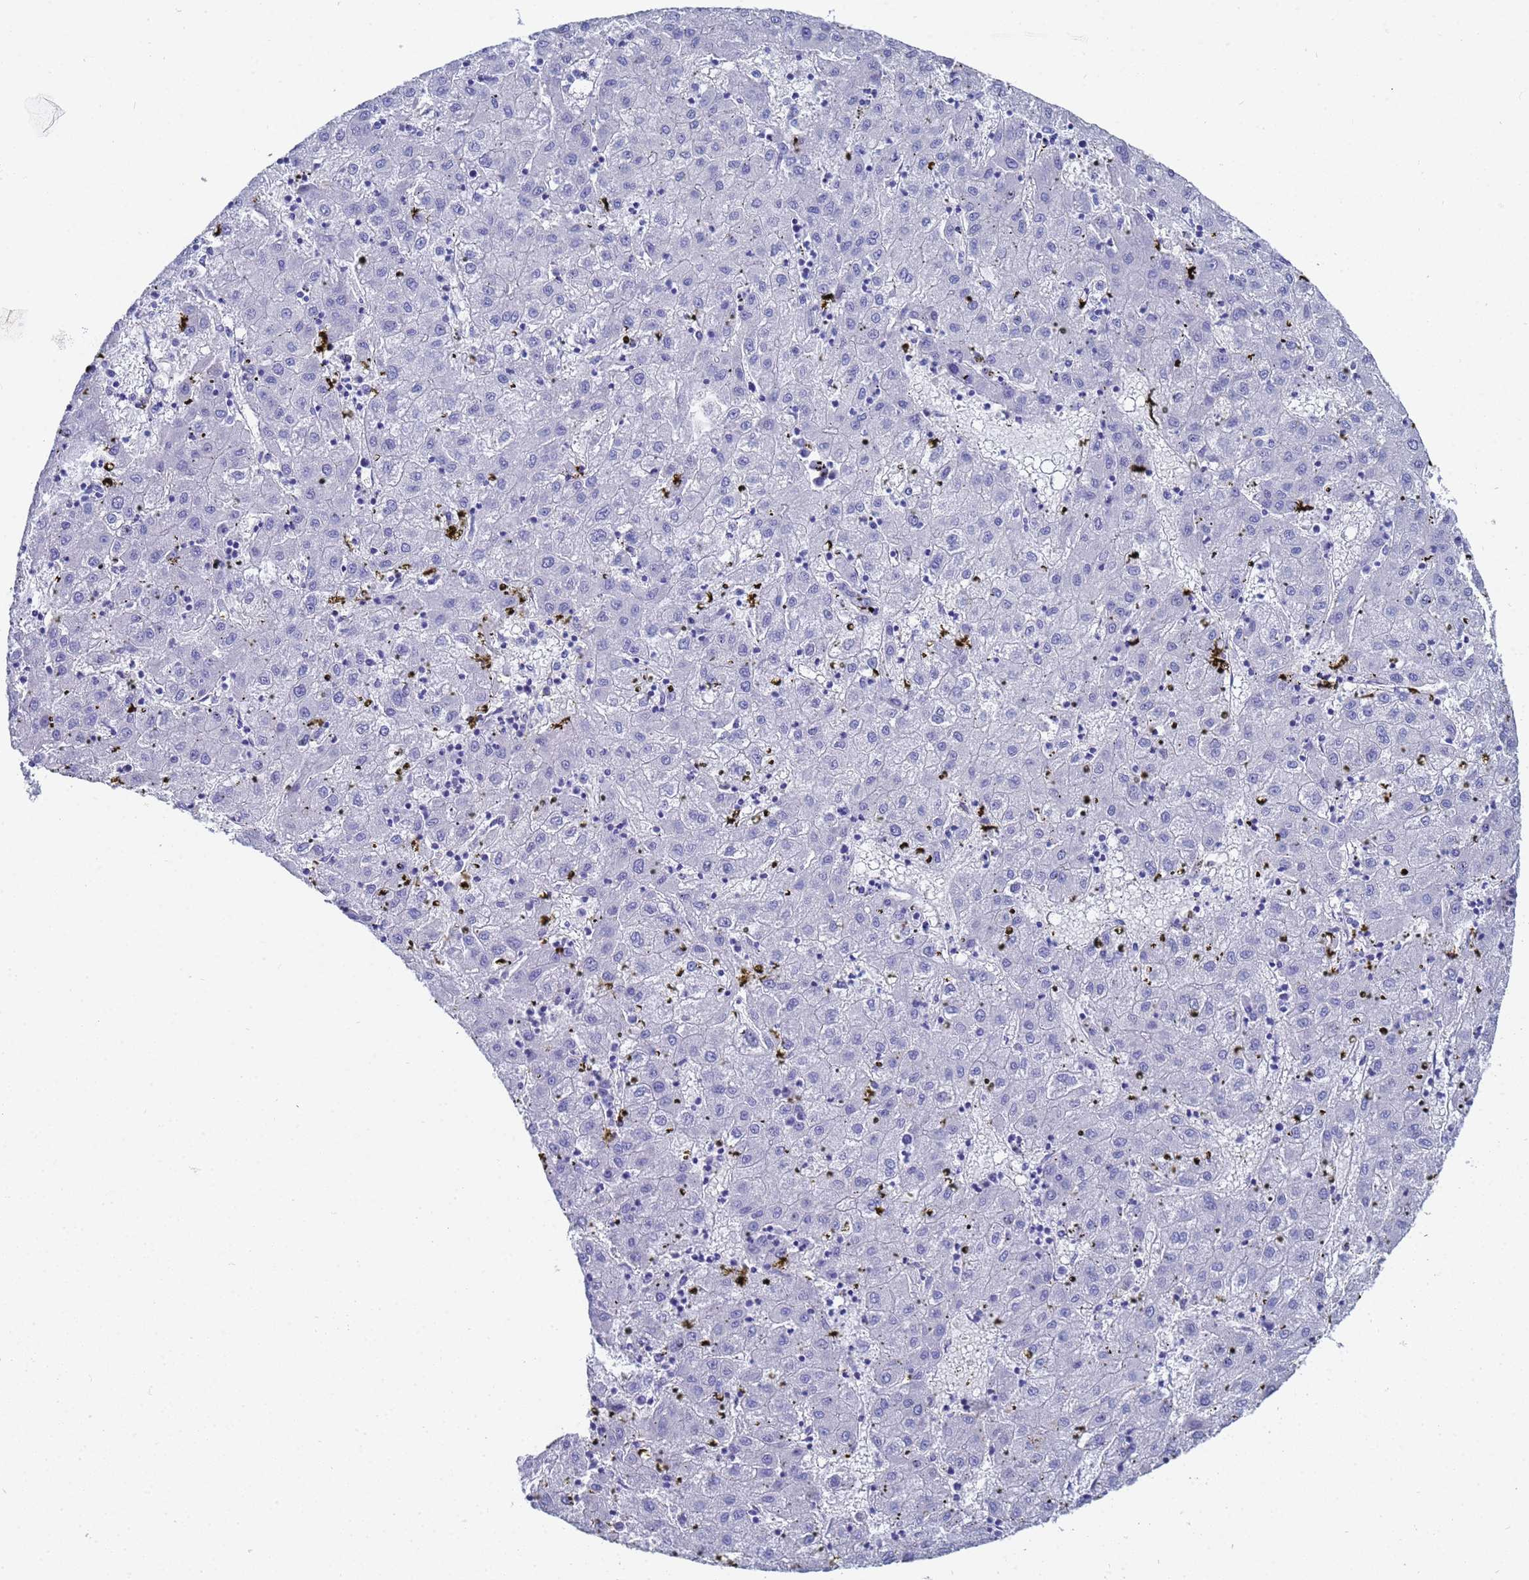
{"staining": {"intensity": "negative", "quantity": "none", "location": "none"}, "tissue": "liver cancer", "cell_type": "Tumor cells", "image_type": "cancer", "snomed": [{"axis": "morphology", "description": "Carcinoma, Hepatocellular, NOS"}, {"axis": "topography", "description": "Liver"}], "caption": "The histopathology image displays no staining of tumor cells in liver cancer (hepatocellular carcinoma). (DAB IHC visualized using brightfield microscopy, high magnification).", "gene": "TUBB1", "patient": {"sex": "male", "age": 72}}